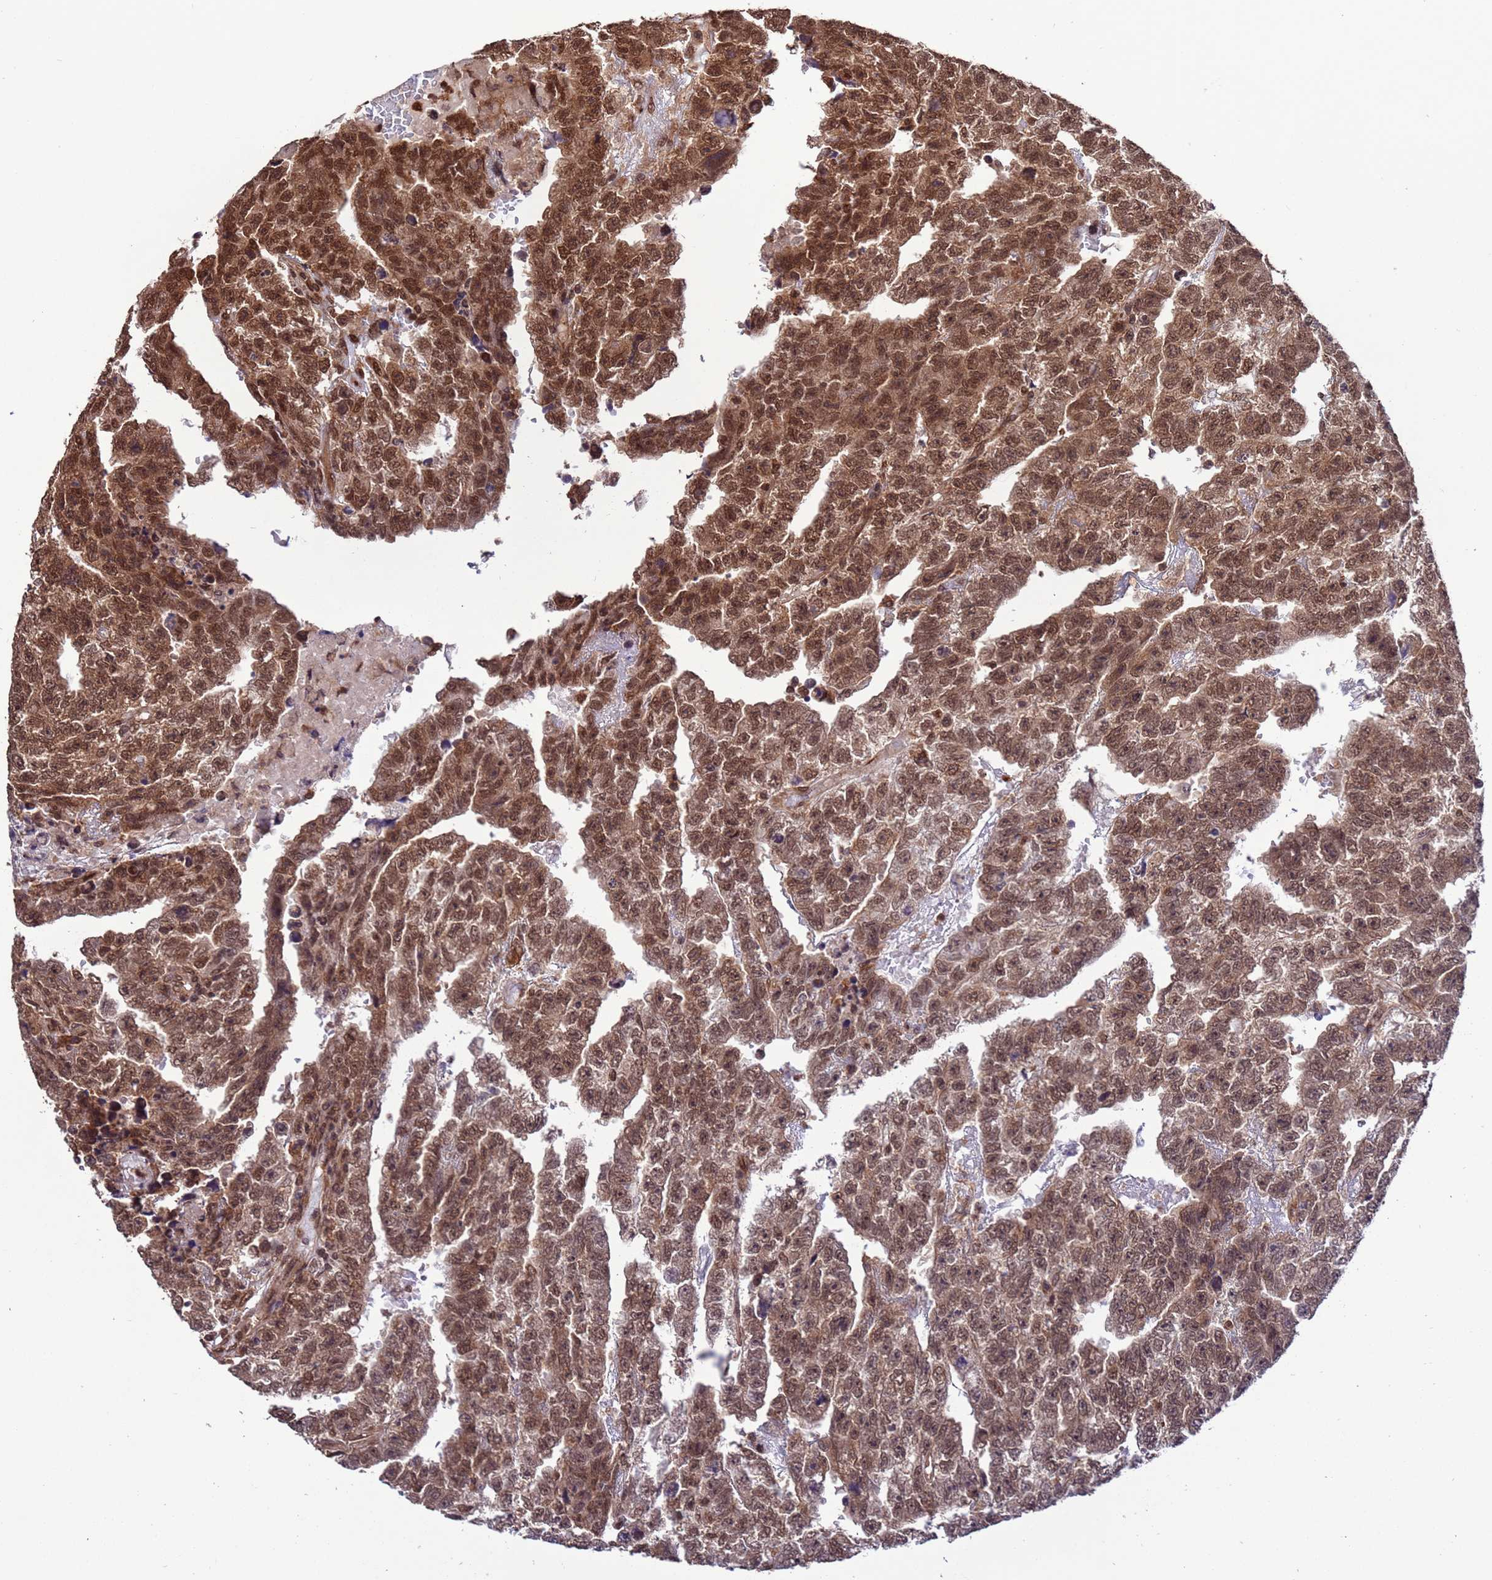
{"staining": {"intensity": "moderate", "quantity": ">75%", "location": "nuclear"}, "tissue": "testis cancer", "cell_type": "Tumor cells", "image_type": "cancer", "snomed": [{"axis": "morphology", "description": "Carcinoma, Embryonal, NOS"}, {"axis": "topography", "description": "Testis"}], "caption": "A brown stain shows moderate nuclear staining of a protein in testis embryonal carcinoma tumor cells.", "gene": "VSTM4", "patient": {"sex": "male", "age": 25}}